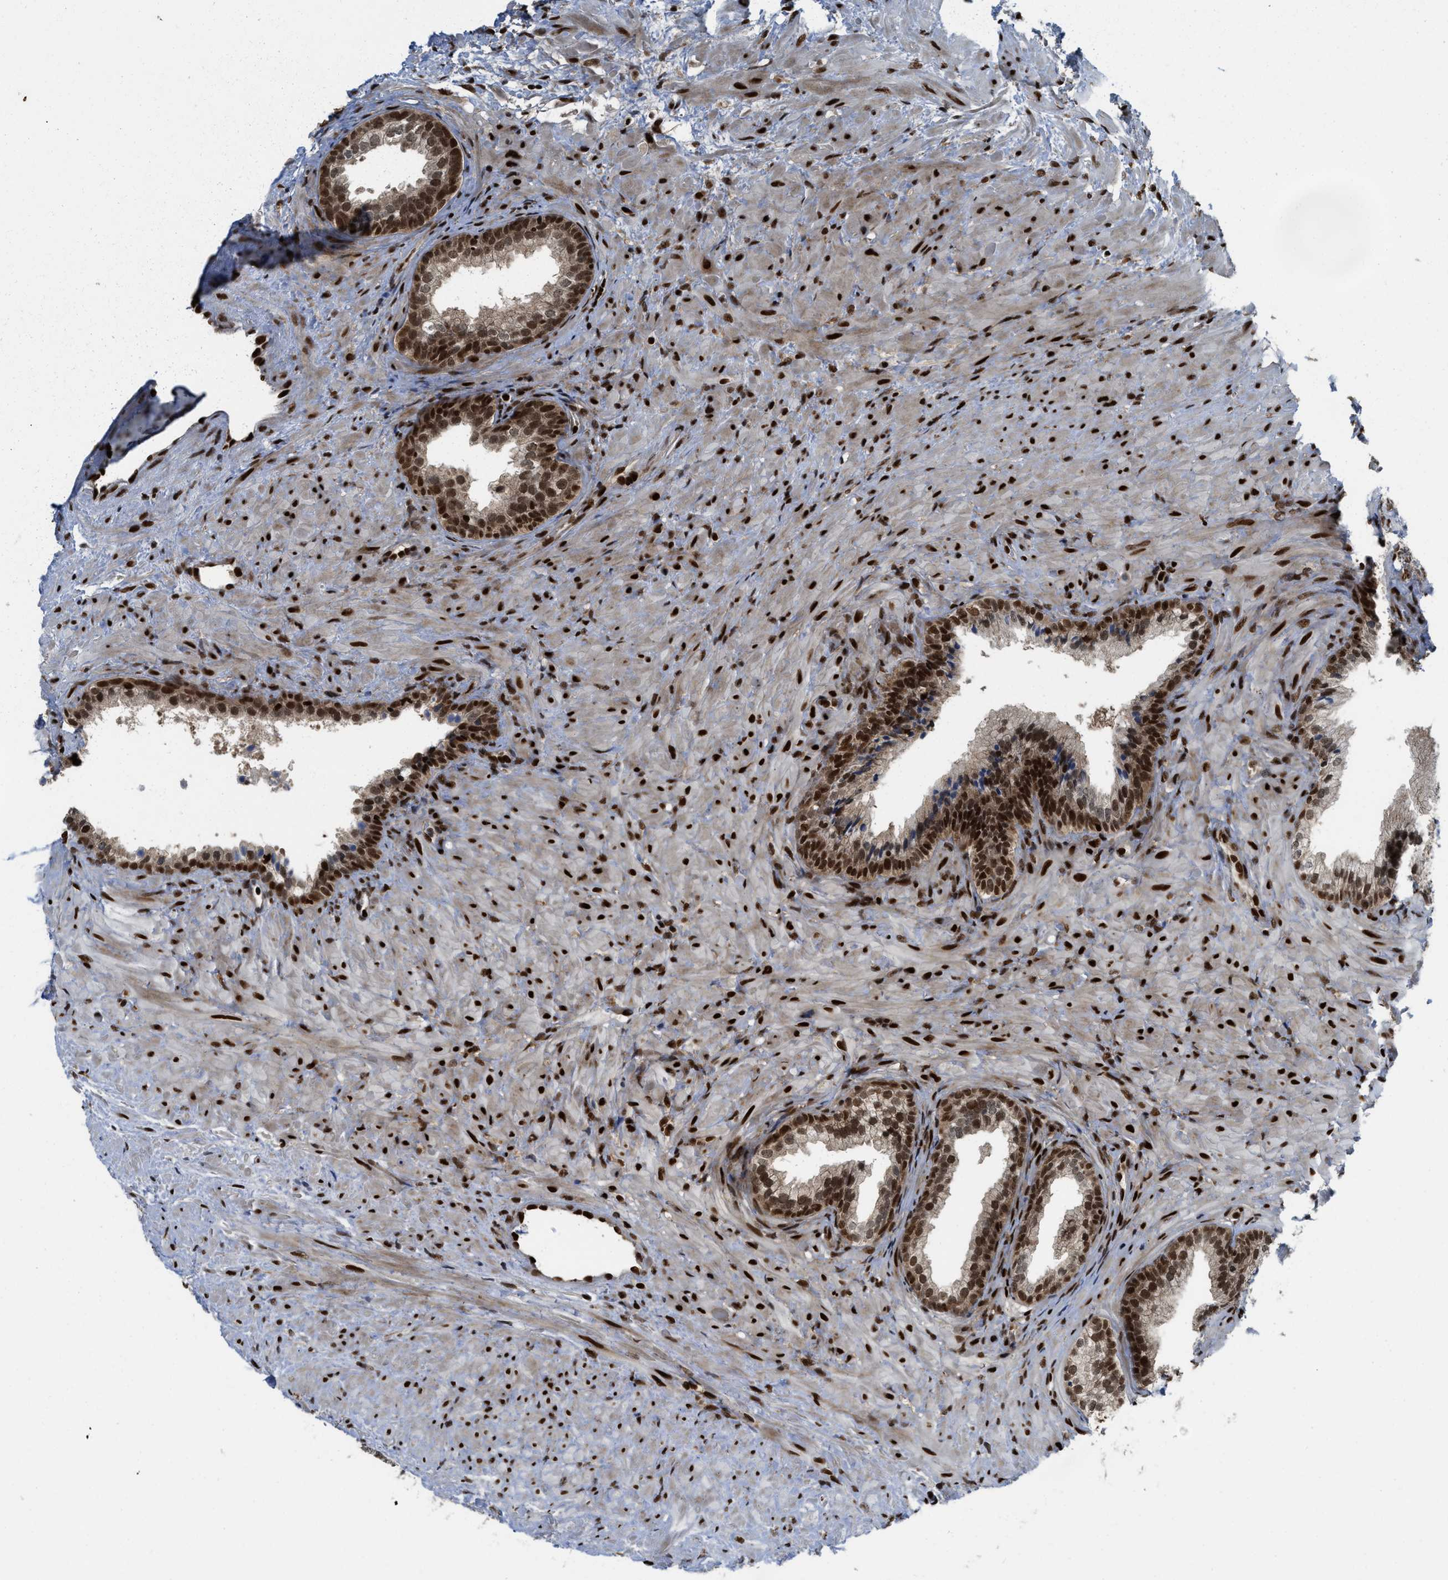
{"staining": {"intensity": "strong", "quantity": ">75%", "location": "nuclear"}, "tissue": "prostate", "cell_type": "Glandular cells", "image_type": "normal", "snomed": [{"axis": "morphology", "description": "Normal tissue, NOS"}, {"axis": "topography", "description": "Prostate"}], "caption": "Immunohistochemistry (IHC) histopathology image of unremarkable prostate stained for a protein (brown), which exhibits high levels of strong nuclear expression in about >75% of glandular cells.", "gene": "RFX5", "patient": {"sex": "male", "age": 76}}